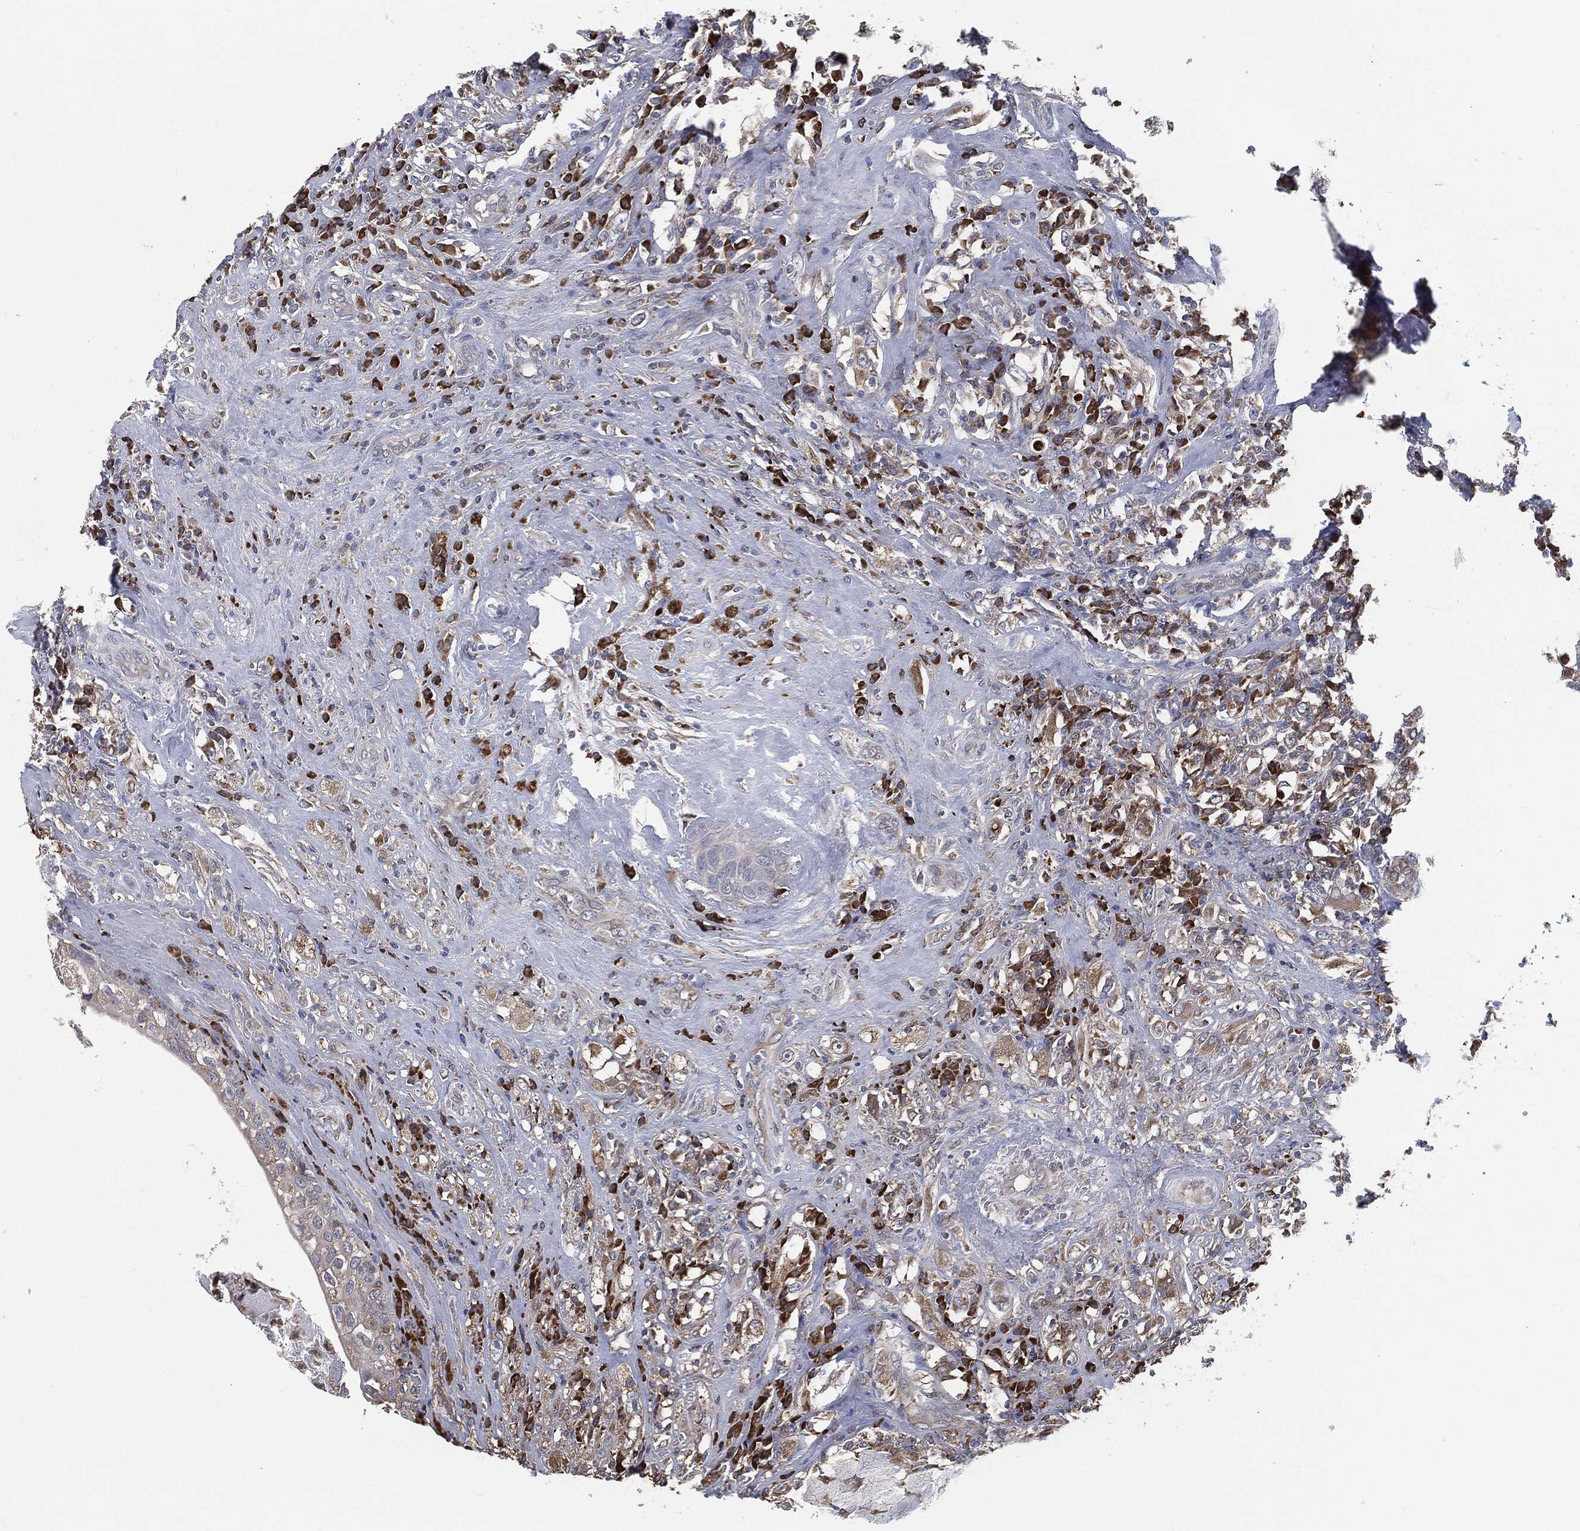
{"staining": {"intensity": "moderate", "quantity": "<25%", "location": "cytoplasmic/membranous"}, "tissue": "testis cancer", "cell_type": "Tumor cells", "image_type": "cancer", "snomed": [{"axis": "morphology", "description": "Necrosis, NOS"}, {"axis": "morphology", "description": "Carcinoma, Embryonal, NOS"}, {"axis": "topography", "description": "Testis"}], "caption": "Moderate cytoplasmic/membranous expression for a protein is identified in about <25% of tumor cells of testis embryonal carcinoma using IHC.", "gene": "PRDX4", "patient": {"sex": "male", "age": 19}}